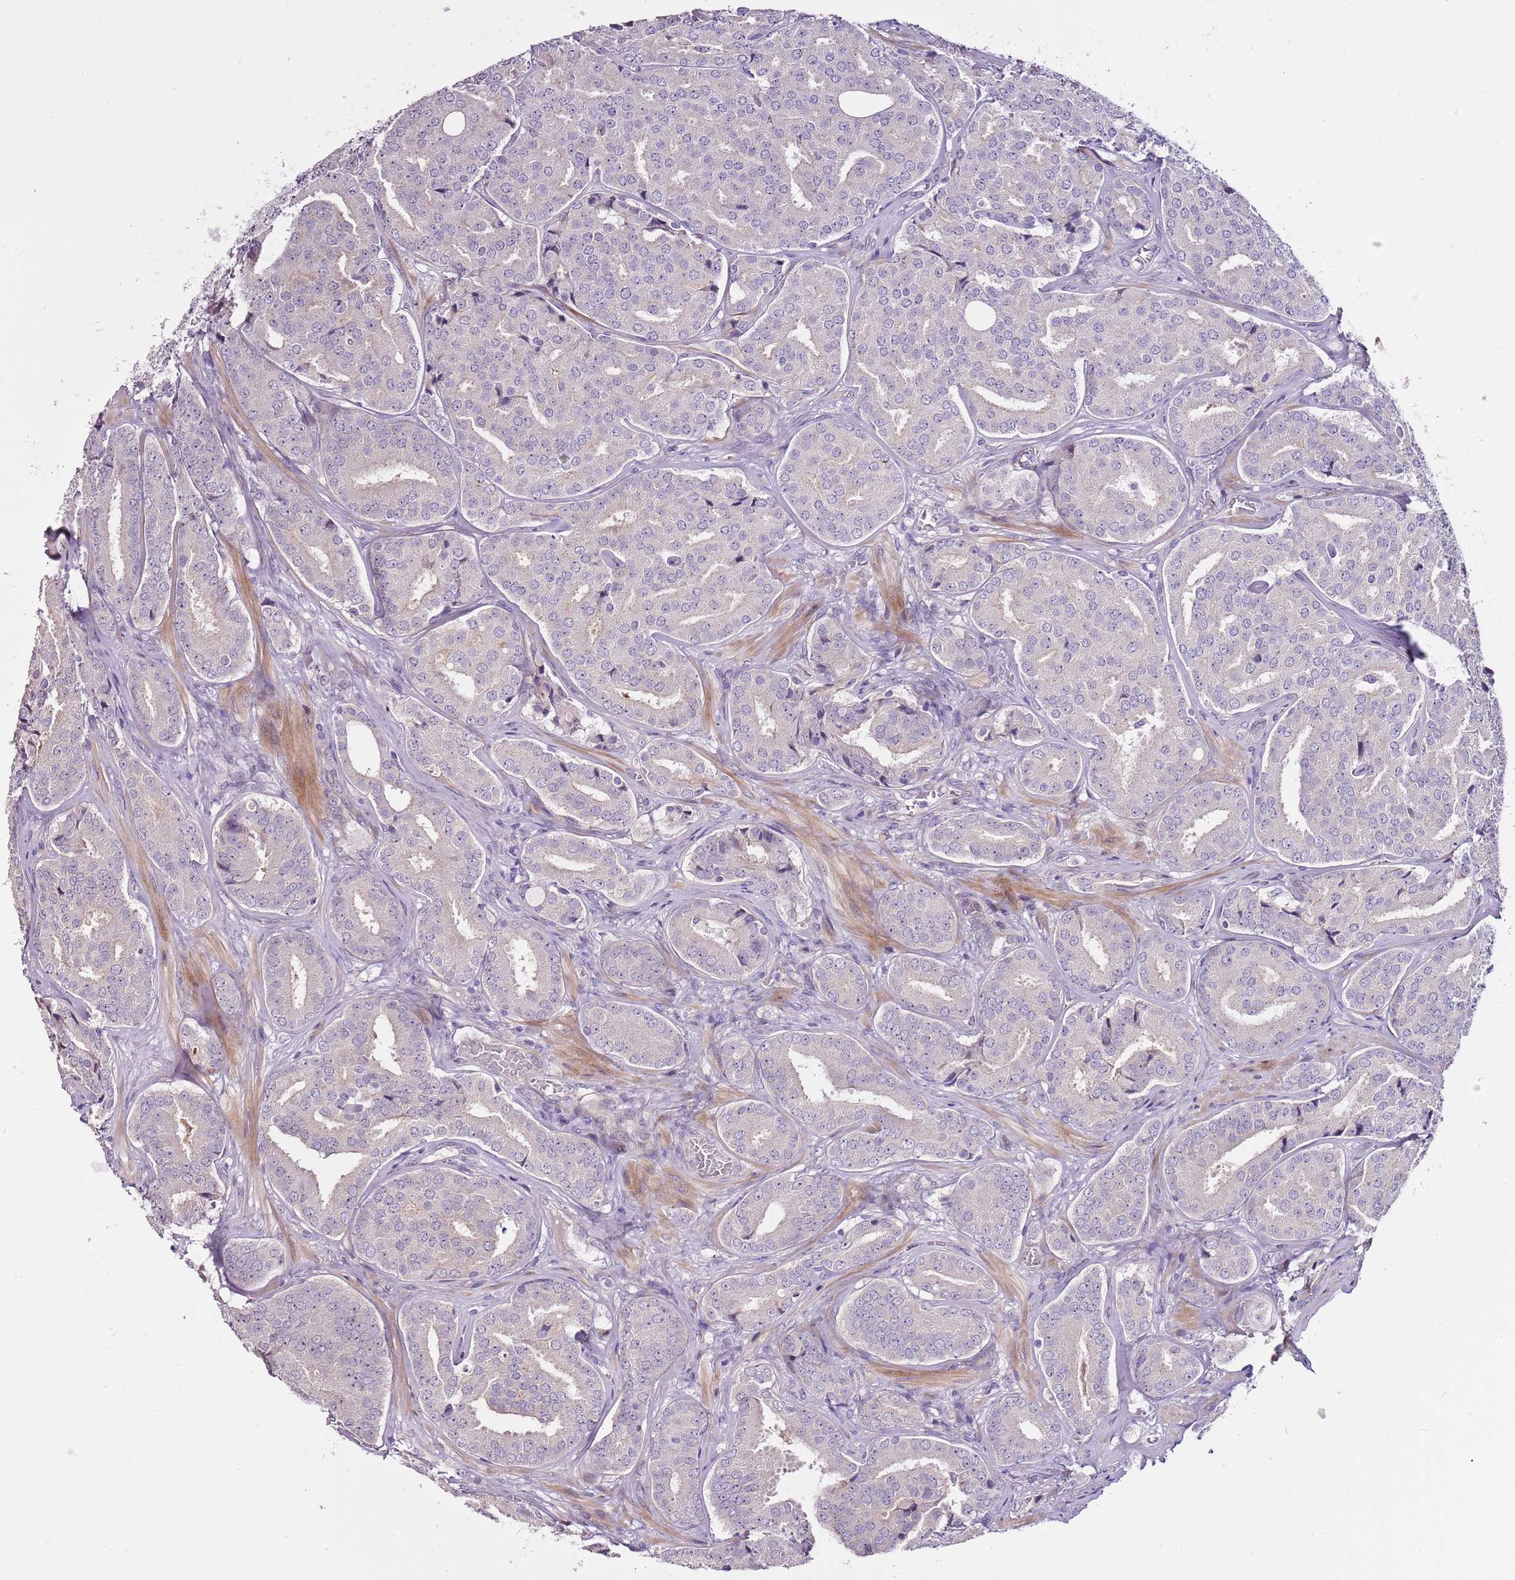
{"staining": {"intensity": "negative", "quantity": "none", "location": "none"}, "tissue": "prostate cancer", "cell_type": "Tumor cells", "image_type": "cancer", "snomed": [{"axis": "morphology", "description": "Adenocarcinoma, High grade"}, {"axis": "topography", "description": "Prostate"}], "caption": "High magnification brightfield microscopy of prostate cancer (adenocarcinoma (high-grade)) stained with DAB (3,3'-diaminobenzidine) (brown) and counterstained with hematoxylin (blue): tumor cells show no significant staining.", "gene": "NKX2-3", "patient": {"sex": "male", "age": 63}}